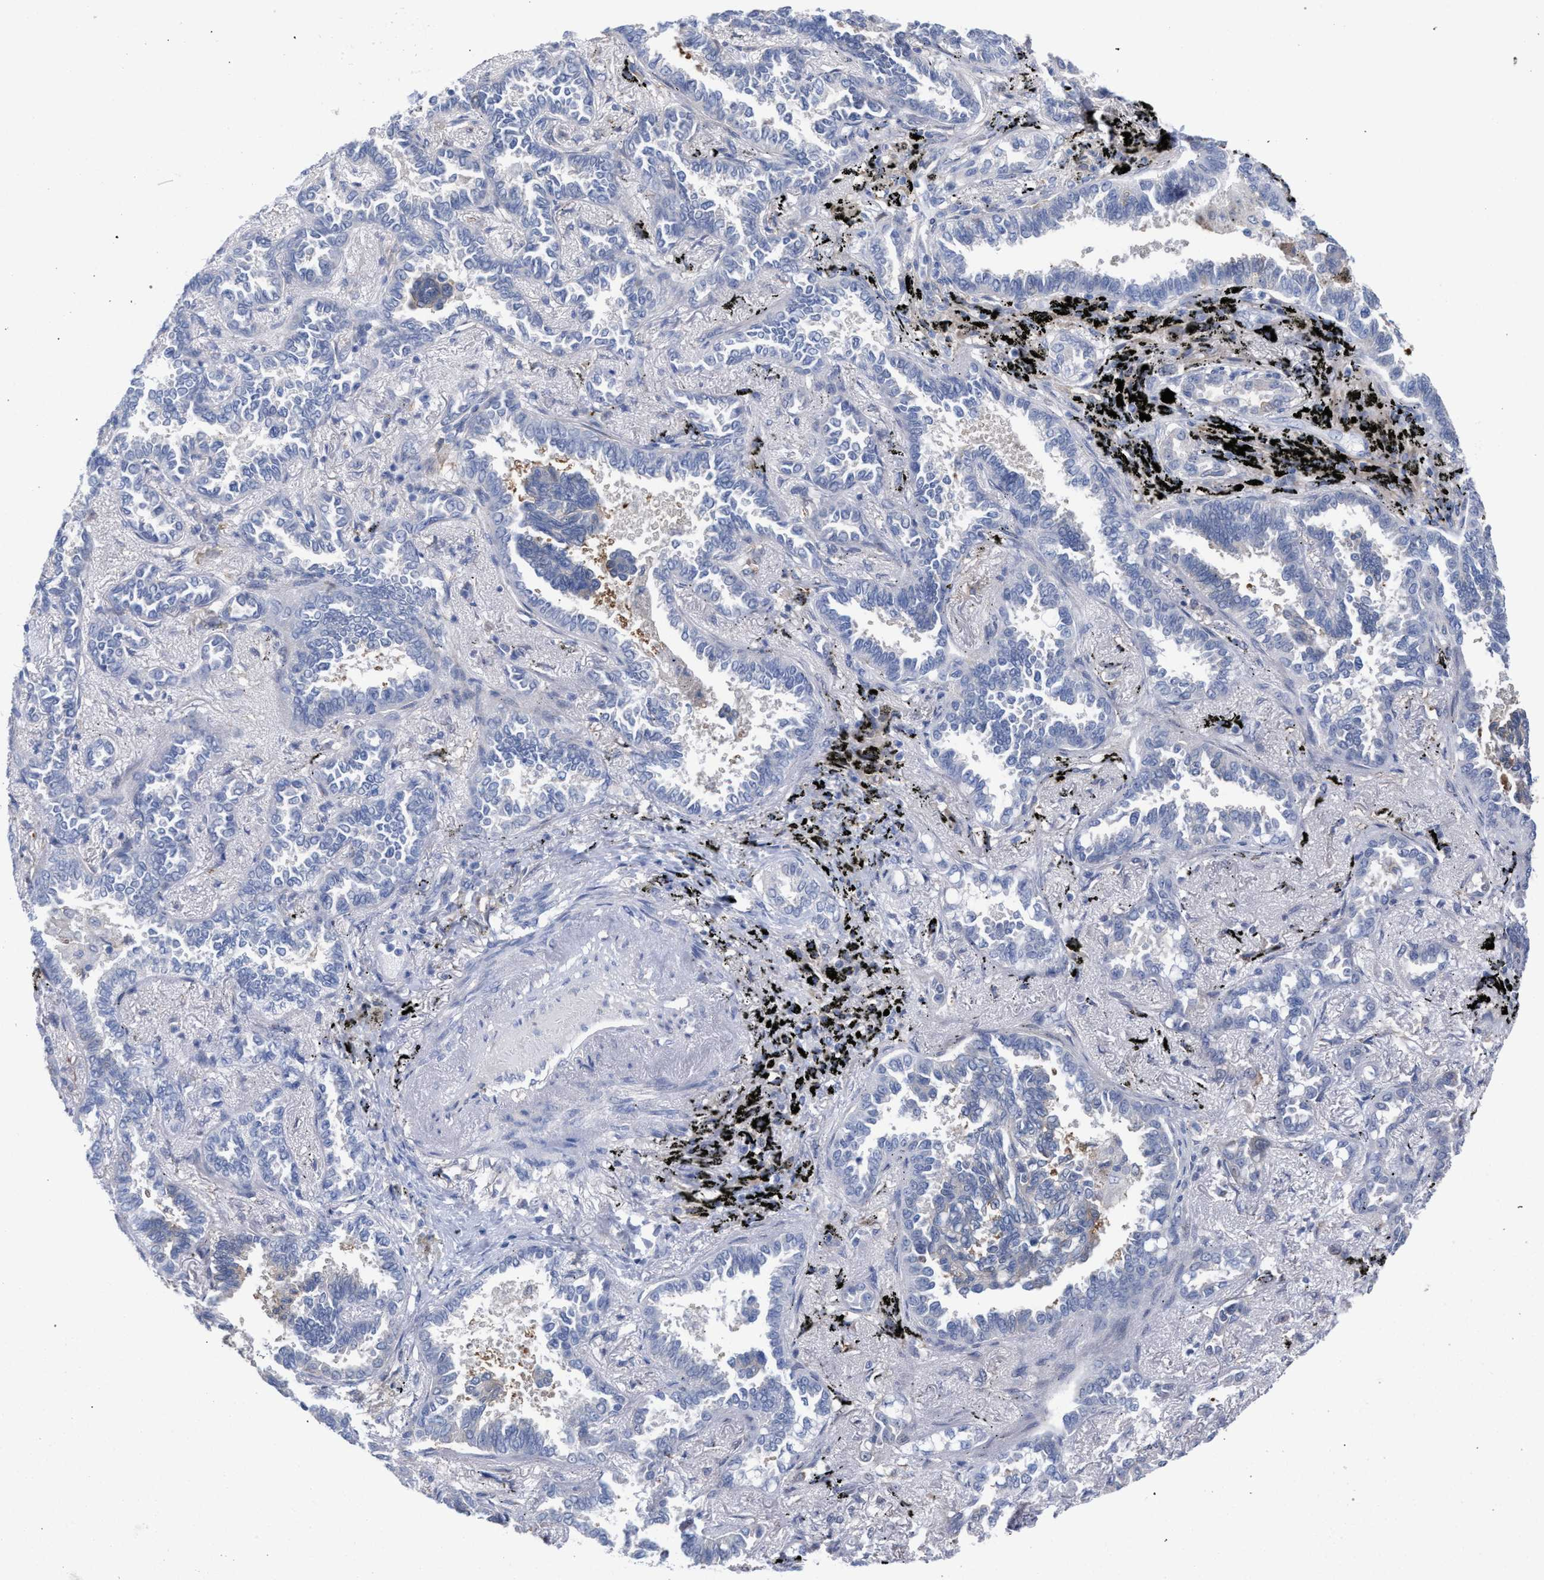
{"staining": {"intensity": "negative", "quantity": "none", "location": "none"}, "tissue": "lung cancer", "cell_type": "Tumor cells", "image_type": "cancer", "snomed": [{"axis": "morphology", "description": "Adenocarcinoma, NOS"}, {"axis": "topography", "description": "Lung"}], "caption": "Immunohistochemistry (IHC) micrograph of lung adenocarcinoma stained for a protein (brown), which exhibits no positivity in tumor cells. Brightfield microscopy of immunohistochemistry stained with DAB (brown) and hematoxylin (blue), captured at high magnification.", "gene": "FHOD3", "patient": {"sex": "male", "age": 59}}